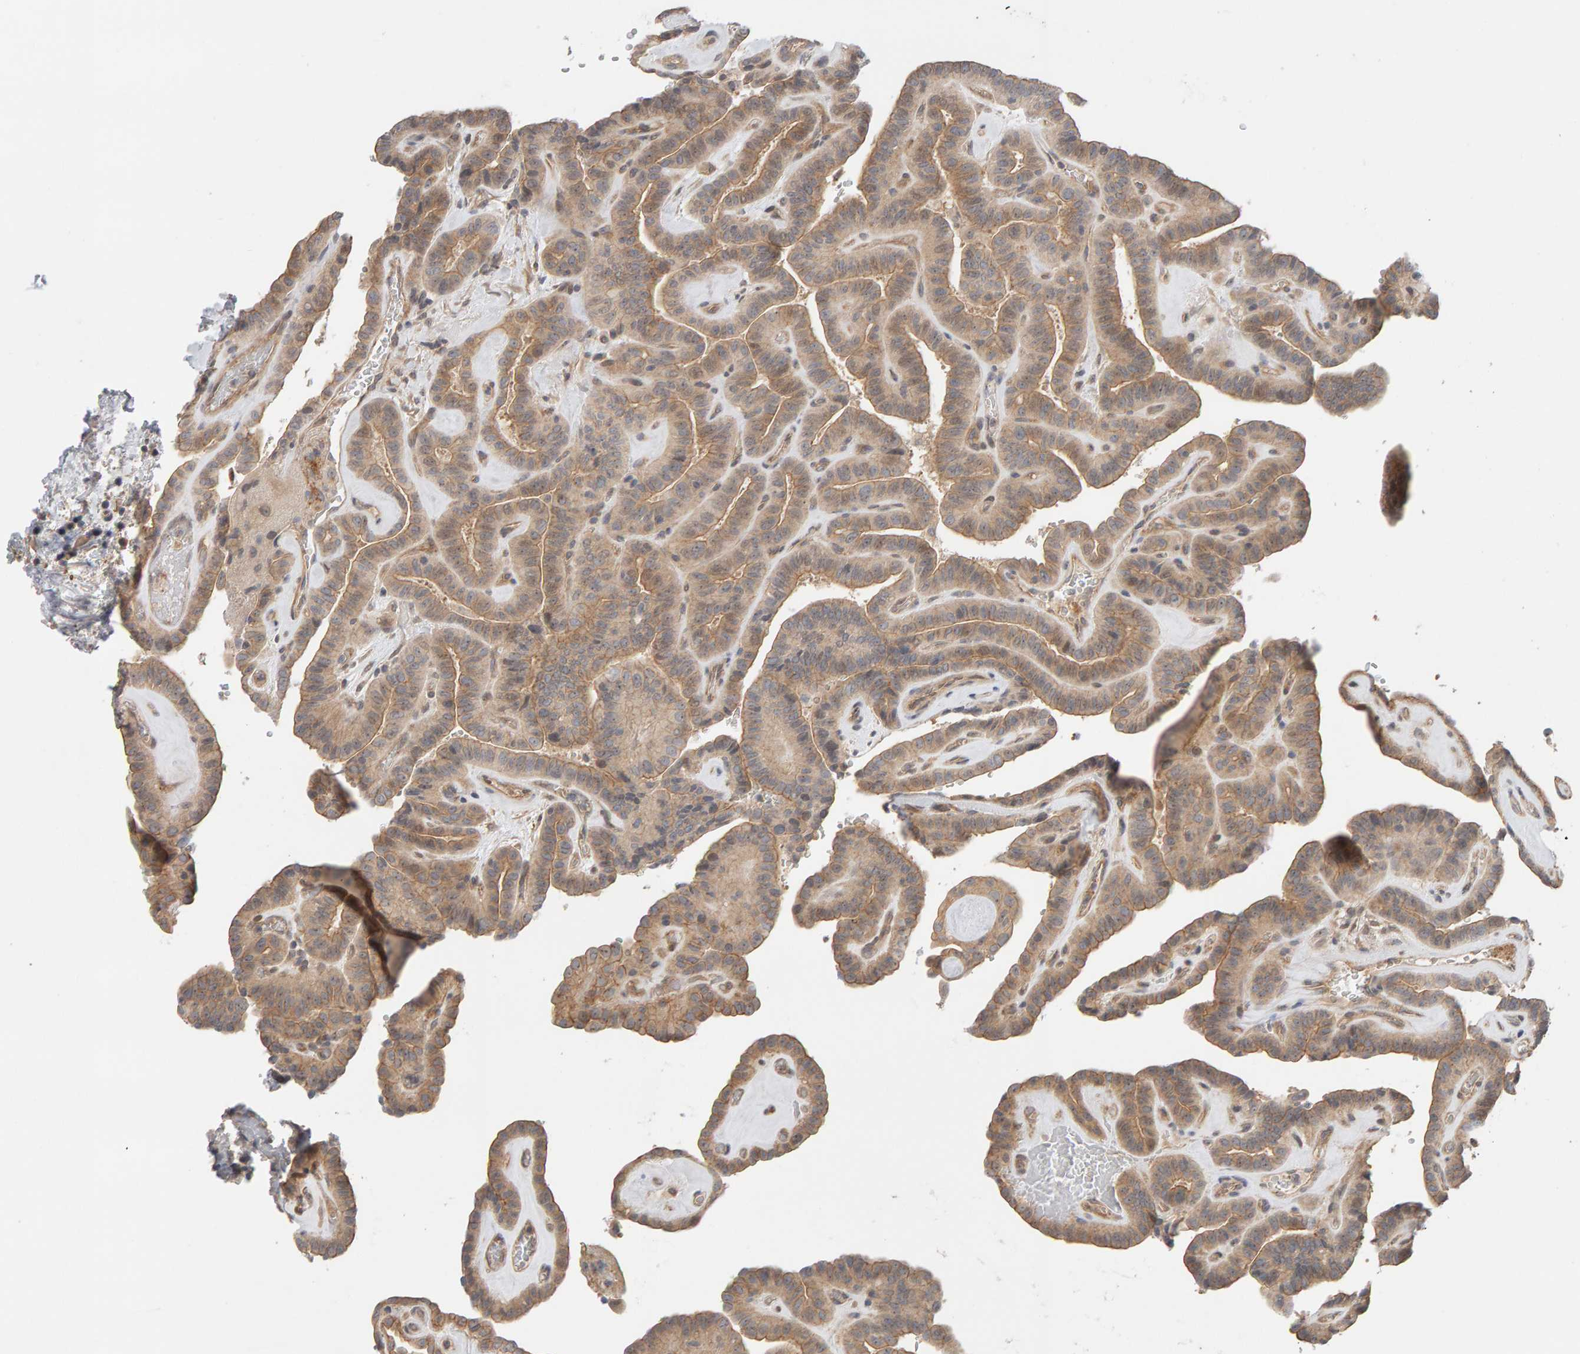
{"staining": {"intensity": "moderate", "quantity": ">75%", "location": "cytoplasmic/membranous"}, "tissue": "thyroid cancer", "cell_type": "Tumor cells", "image_type": "cancer", "snomed": [{"axis": "morphology", "description": "Papillary adenocarcinoma, NOS"}, {"axis": "topography", "description": "Thyroid gland"}], "caption": "IHC (DAB (3,3'-diaminobenzidine)) staining of human thyroid cancer (papillary adenocarcinoma) shows moderate cytoplasmic/membranous protein positivity in about >75% of tumor cells.", "gene": "PPP1R16A", "patient": {"sex": "male", "age": 77}}